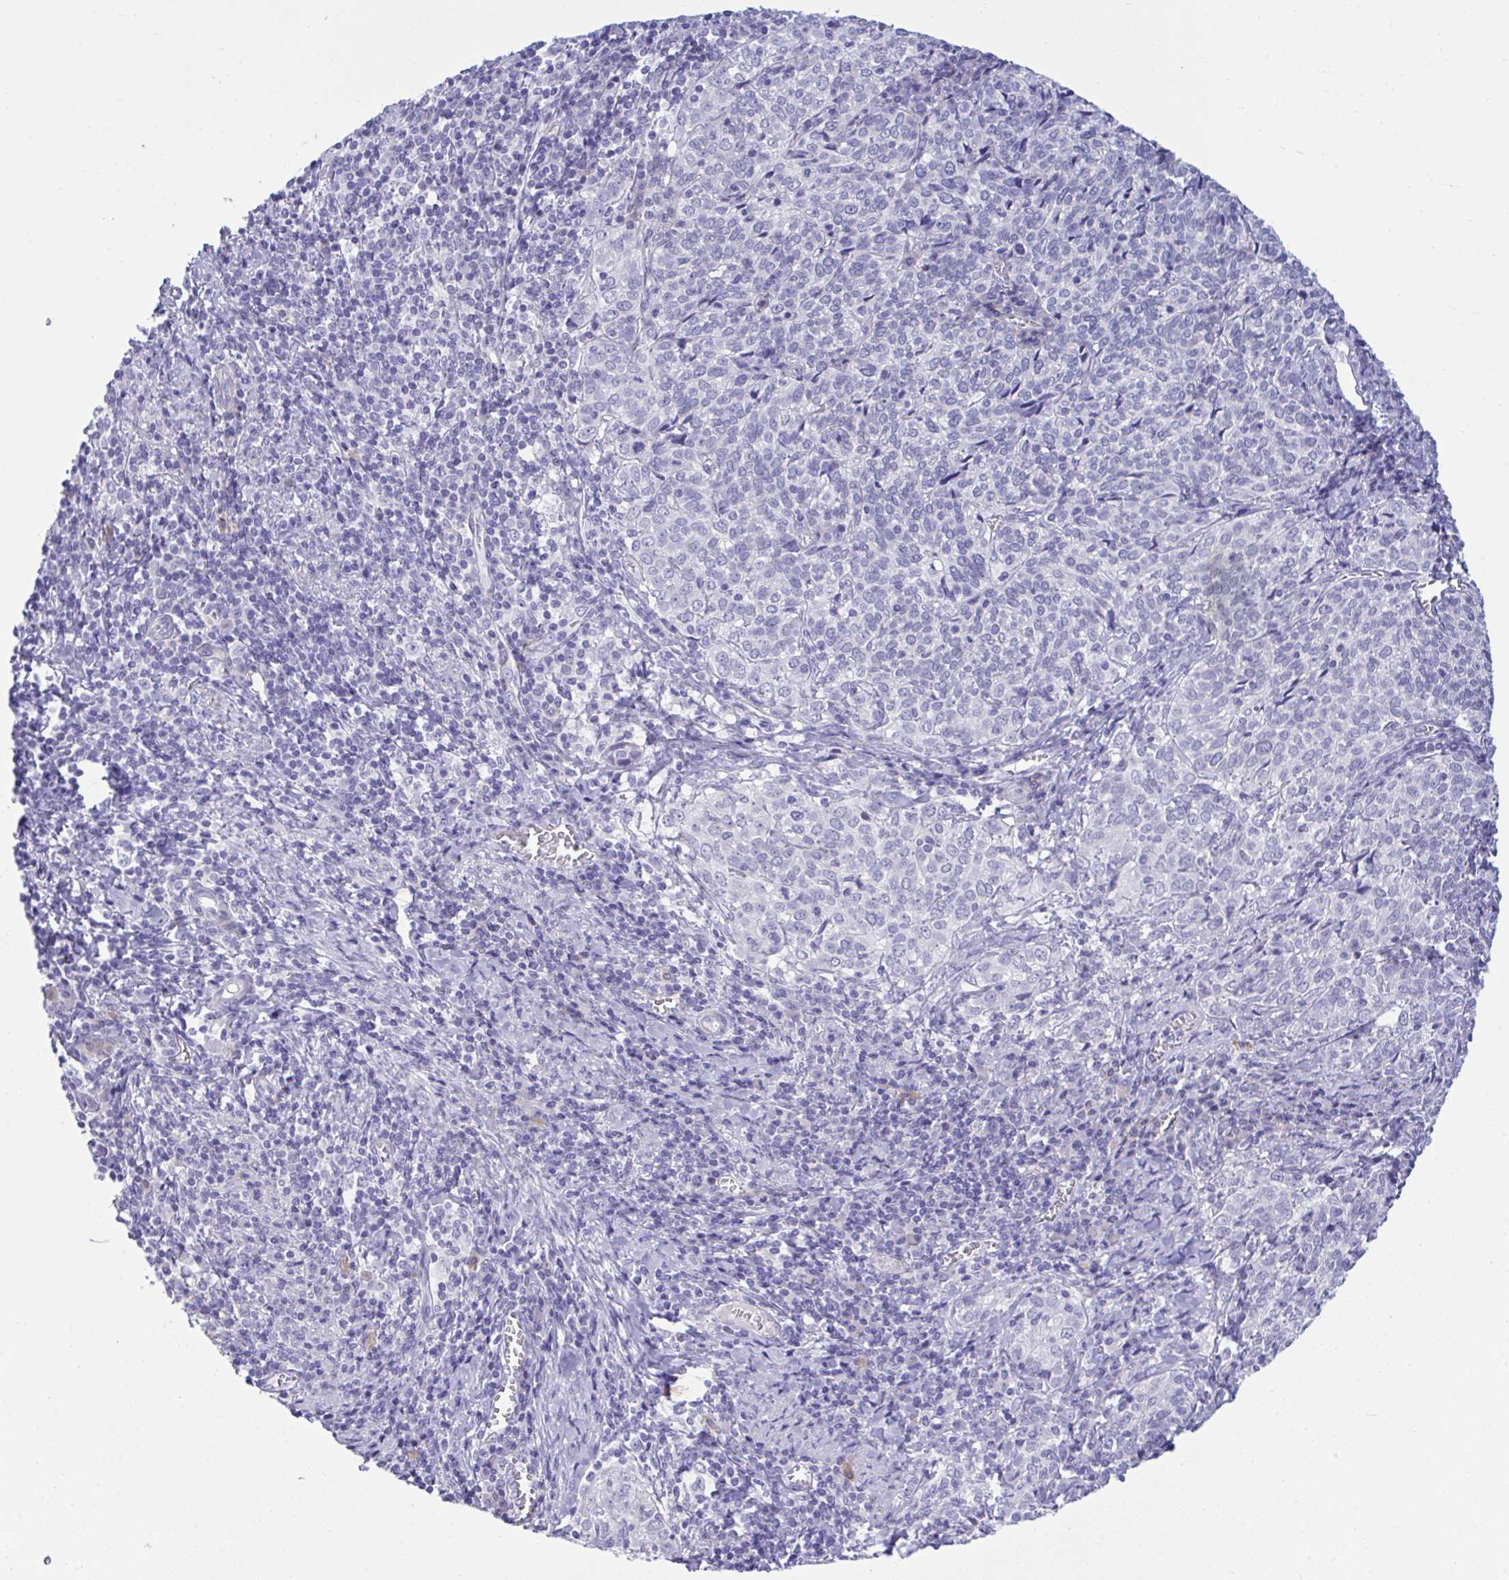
{"staining": {"intensity": "negative", "quantity": "none", "location": "none"}, "tissue": "cervical cancer", "cell_type": "Tumor cells", "image_type": "cancer", "snomed": [{"axis": "morphology", "description": "Normal tissue, NOS"}, {"axis": "morphology", "description": "Squamous cell carcinoma, NOS"}, {"axis": "topography", "description": "Vagina"}, {"axis": "topography", "description": "Cervix"}], "caption": "Image shows no significant protein staining in tumor cells of cervical cancer (squamous cell carcinoma).", "gene": "MED9", "patient": {"sex": "female", "age": 45}}